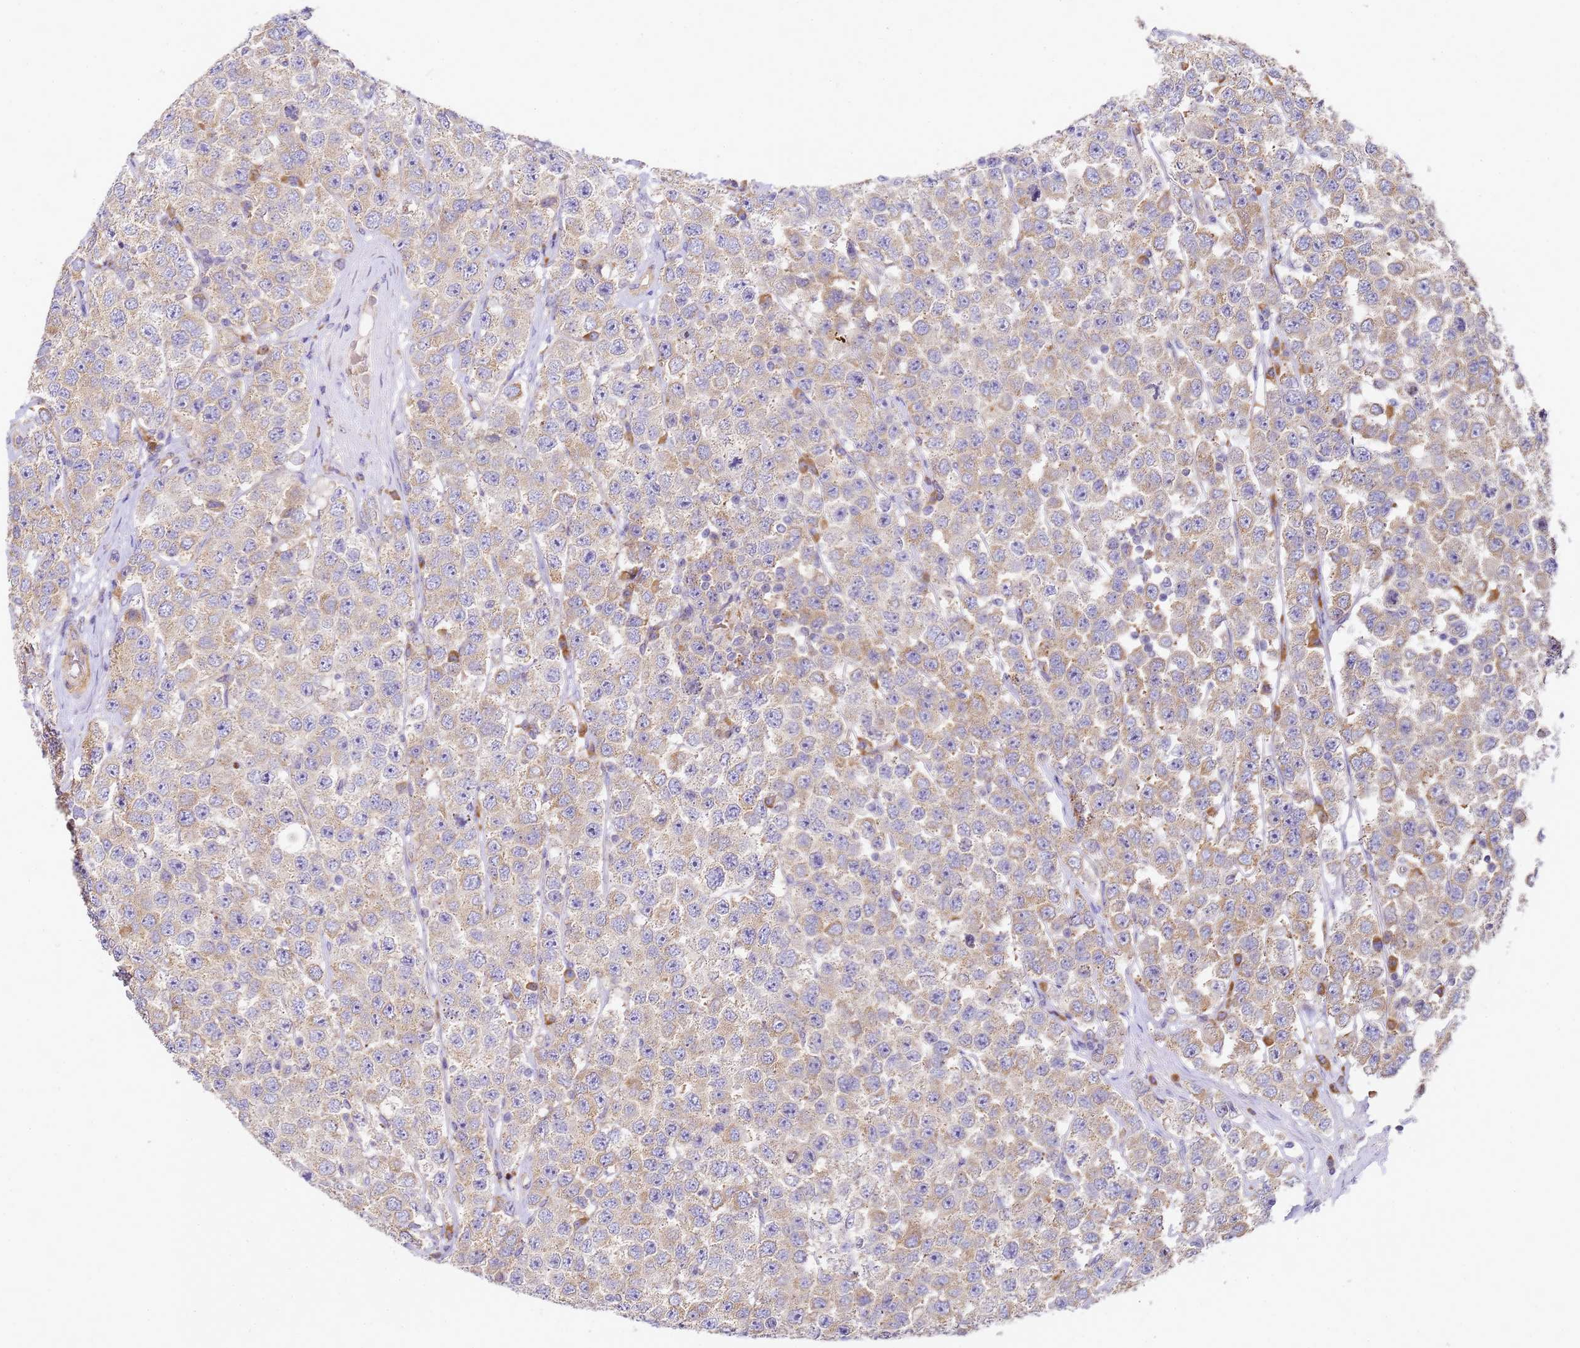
{"staining": {"intensity": "weak", "quantity": ">75%", "location": "cytoplasmic/membranous"}, "tissue": "testis cancer", "cell_type": "Tumor cells", "image_type": "cancer", "snomed": [{"axis": "morphology", "description": "Seminoma, NOS"}, {"axis": "topography", "description": "Testis"}], "caption": "IHC histopathology image of human seminoma (testis) stained for a protein (brown), which exhibits low levels of weak cytoplasmic/membranous positivity in about >75% of tumor cells.", "gene": "RPL13A", "patient": {"sex": "male", "age": 28}}